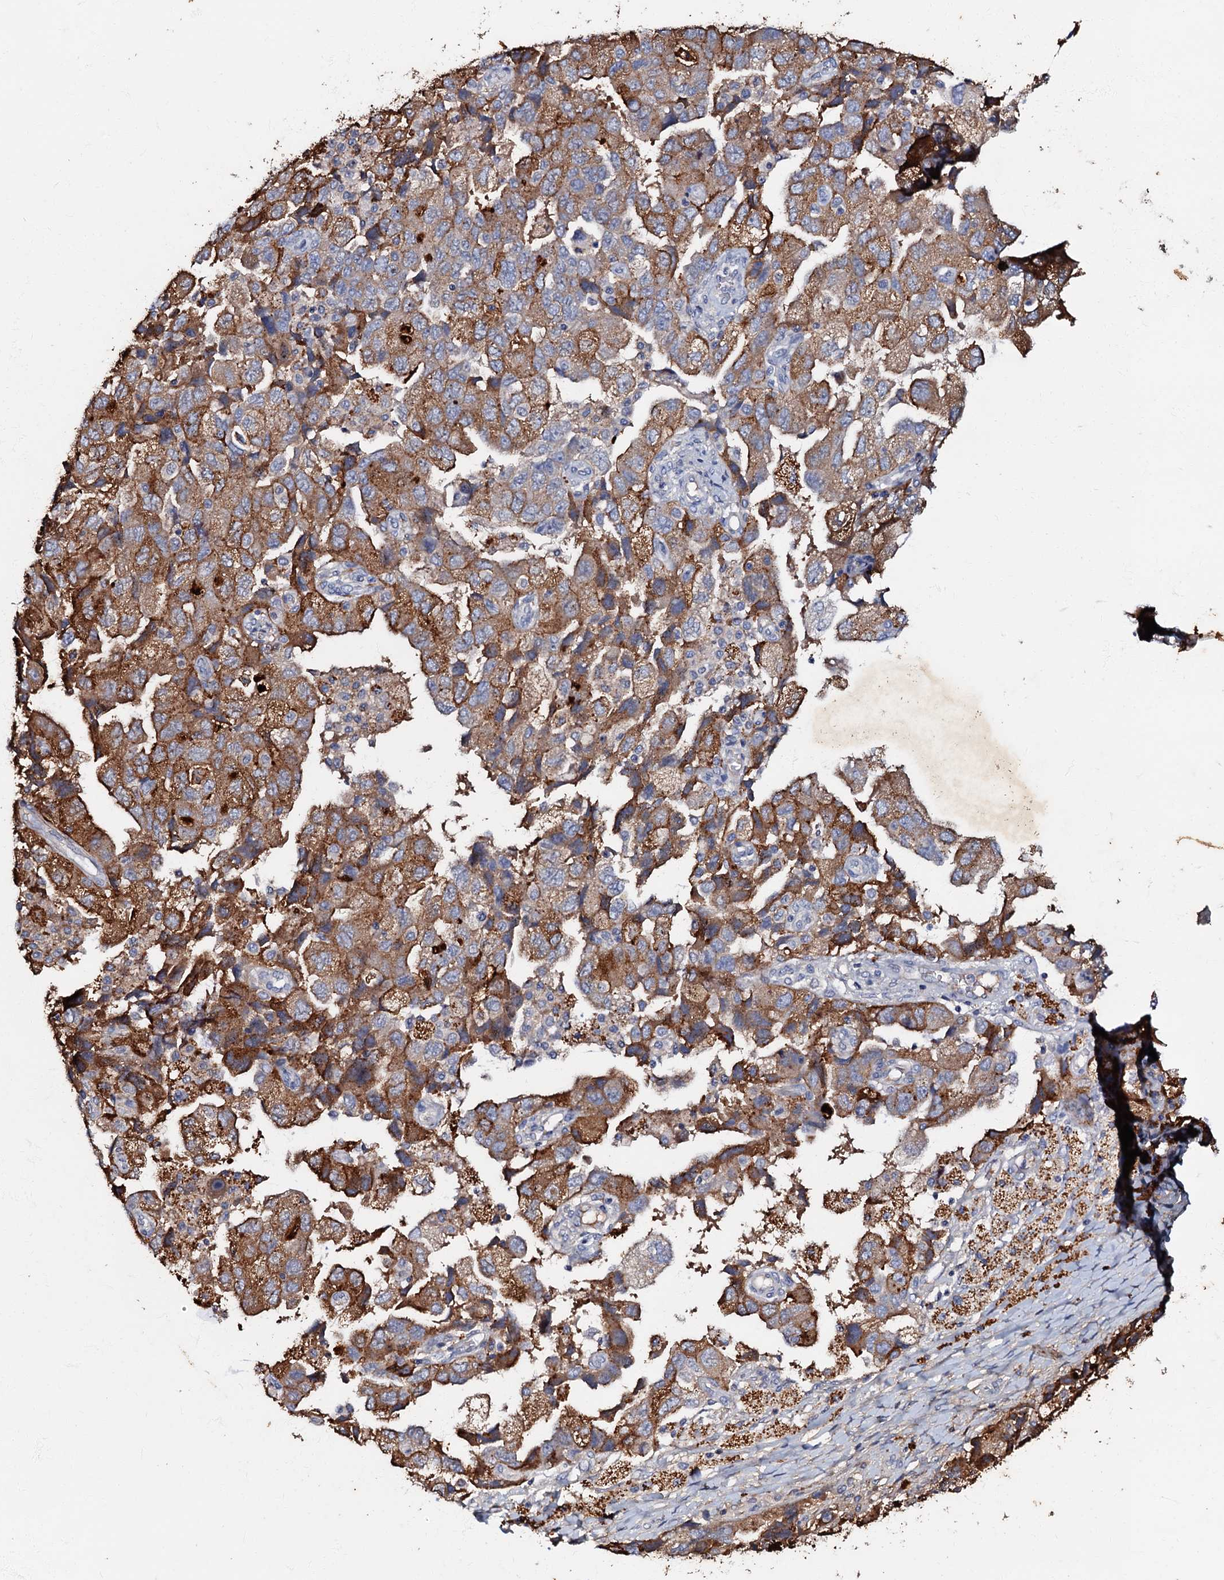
{"staining": {"intensity": "moderate", "quantity": ">75%", "location": "cytoplasmic/membranous"}, "tissue": "ovarian cancer", "cell_type": "Tumor cells", "image_type": "cancer", "snomed": [{"axis": "morphology", "description": "Carcinoma, NOS"}, {"axis": "morphology", "description": "Cystadenocarcinoma, serous, NOS"}, {"axis": "topography", "description": "Ovary"}], "caption": "Approximately >75% of tumor cells in human ovarian cancer (carcinoma) display moderate cytoplasmic/membranous protein staining as visualized by brown immunohistochemical staining.", "gene": "MANSC4", "patient": {"sex": "female", "age": 69}}